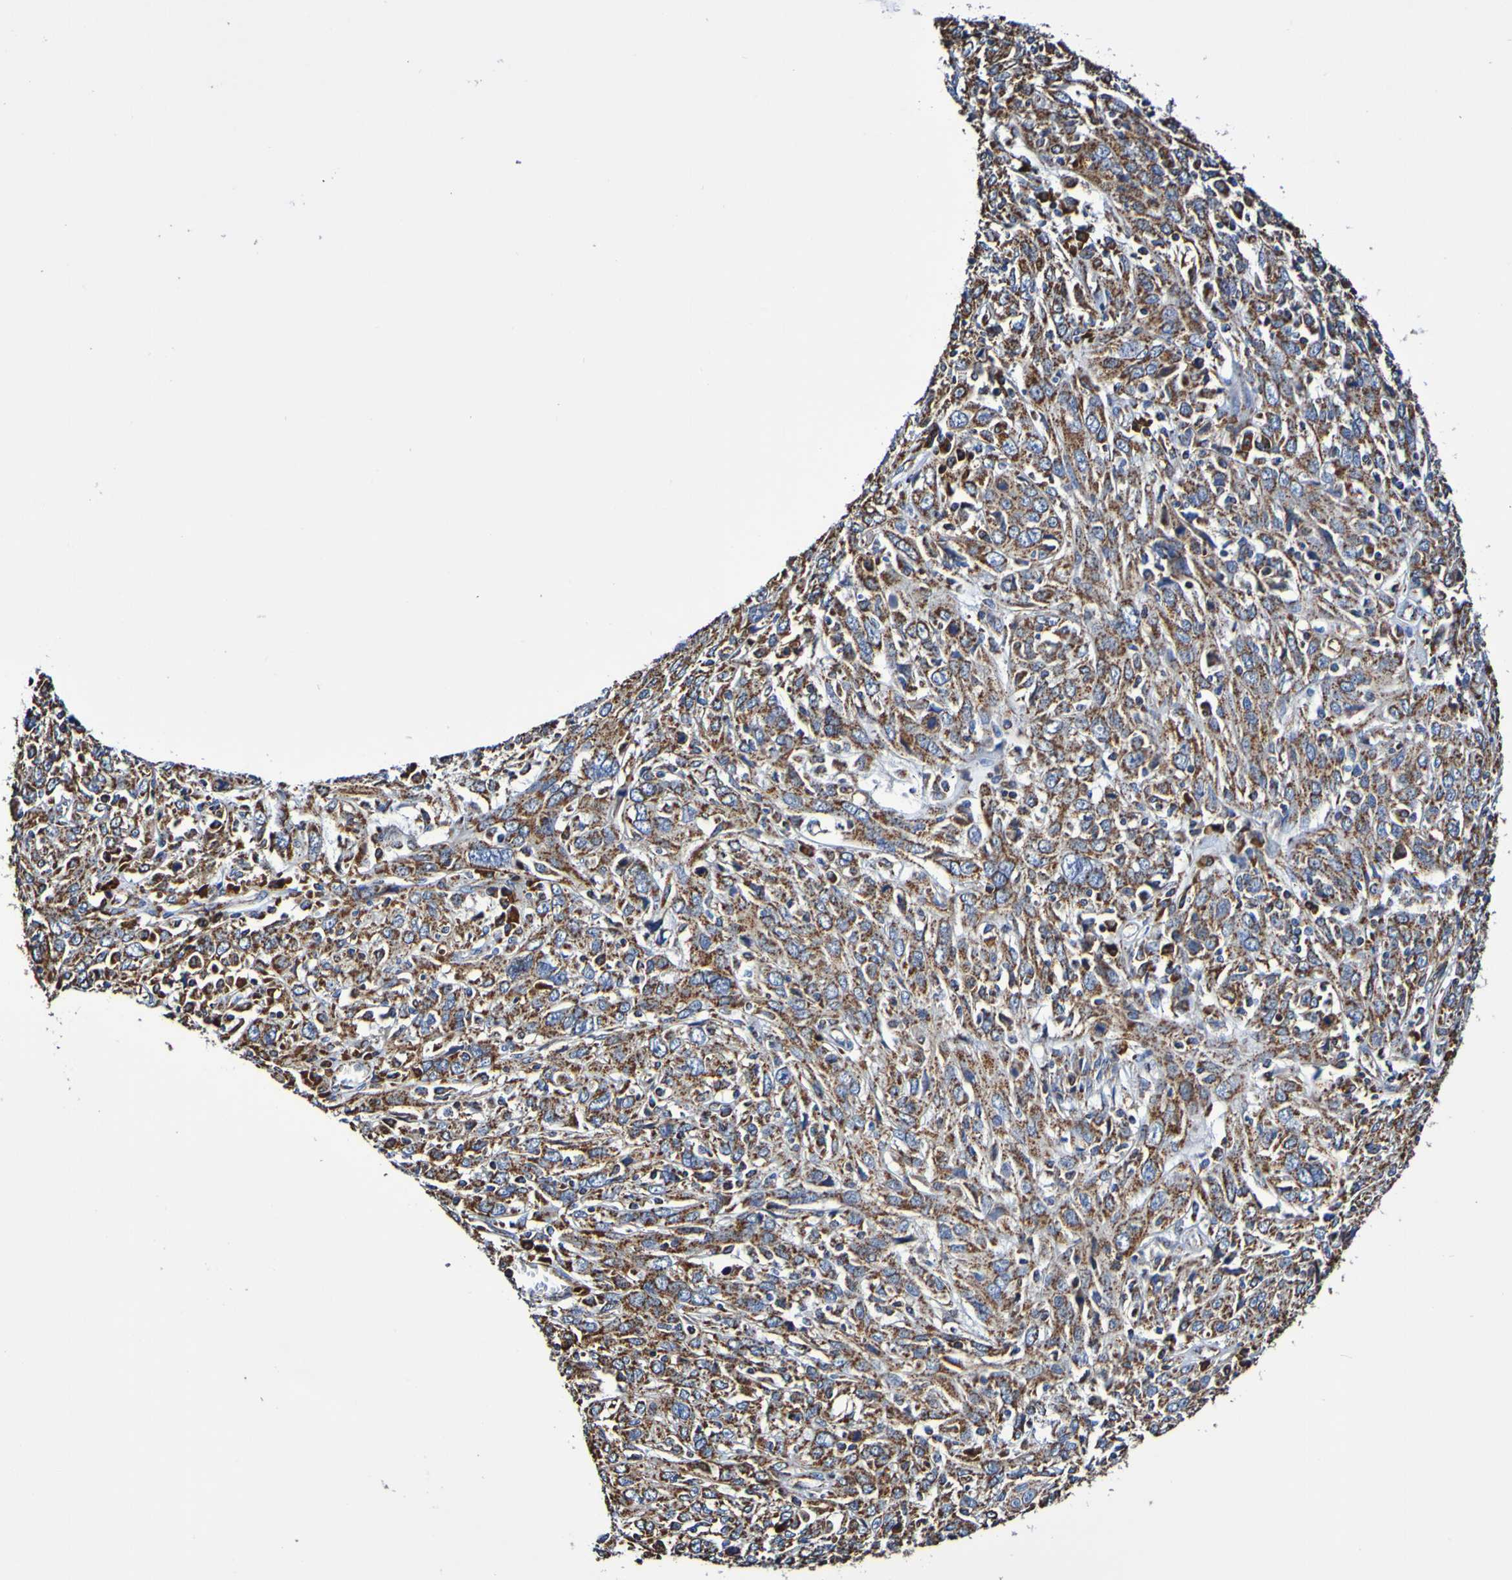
{"staining": {"intensity": "moderate", "quantity": ">75%", "location": "cytoplasmic/membranous"}, "tissue": "cervical cancer", "cell_type": "Tumor cells", "image_type": "cancer", "snomed": [{"axis": "morphology", "description": "Squamous cell carcinoma, NOS"}, {"axis": "topography", "description": "Cervix"}], "caption": "IHC (DAB (3,3'-diaminobenzidine)) staining of human squamous cell carcinoma (cervical) displays moderate cytoplasmic/membranous protein positivity in about >75% of tumor cells.", "gene": "IL18R1", "patient": {"sex": "female", "age": 46}}